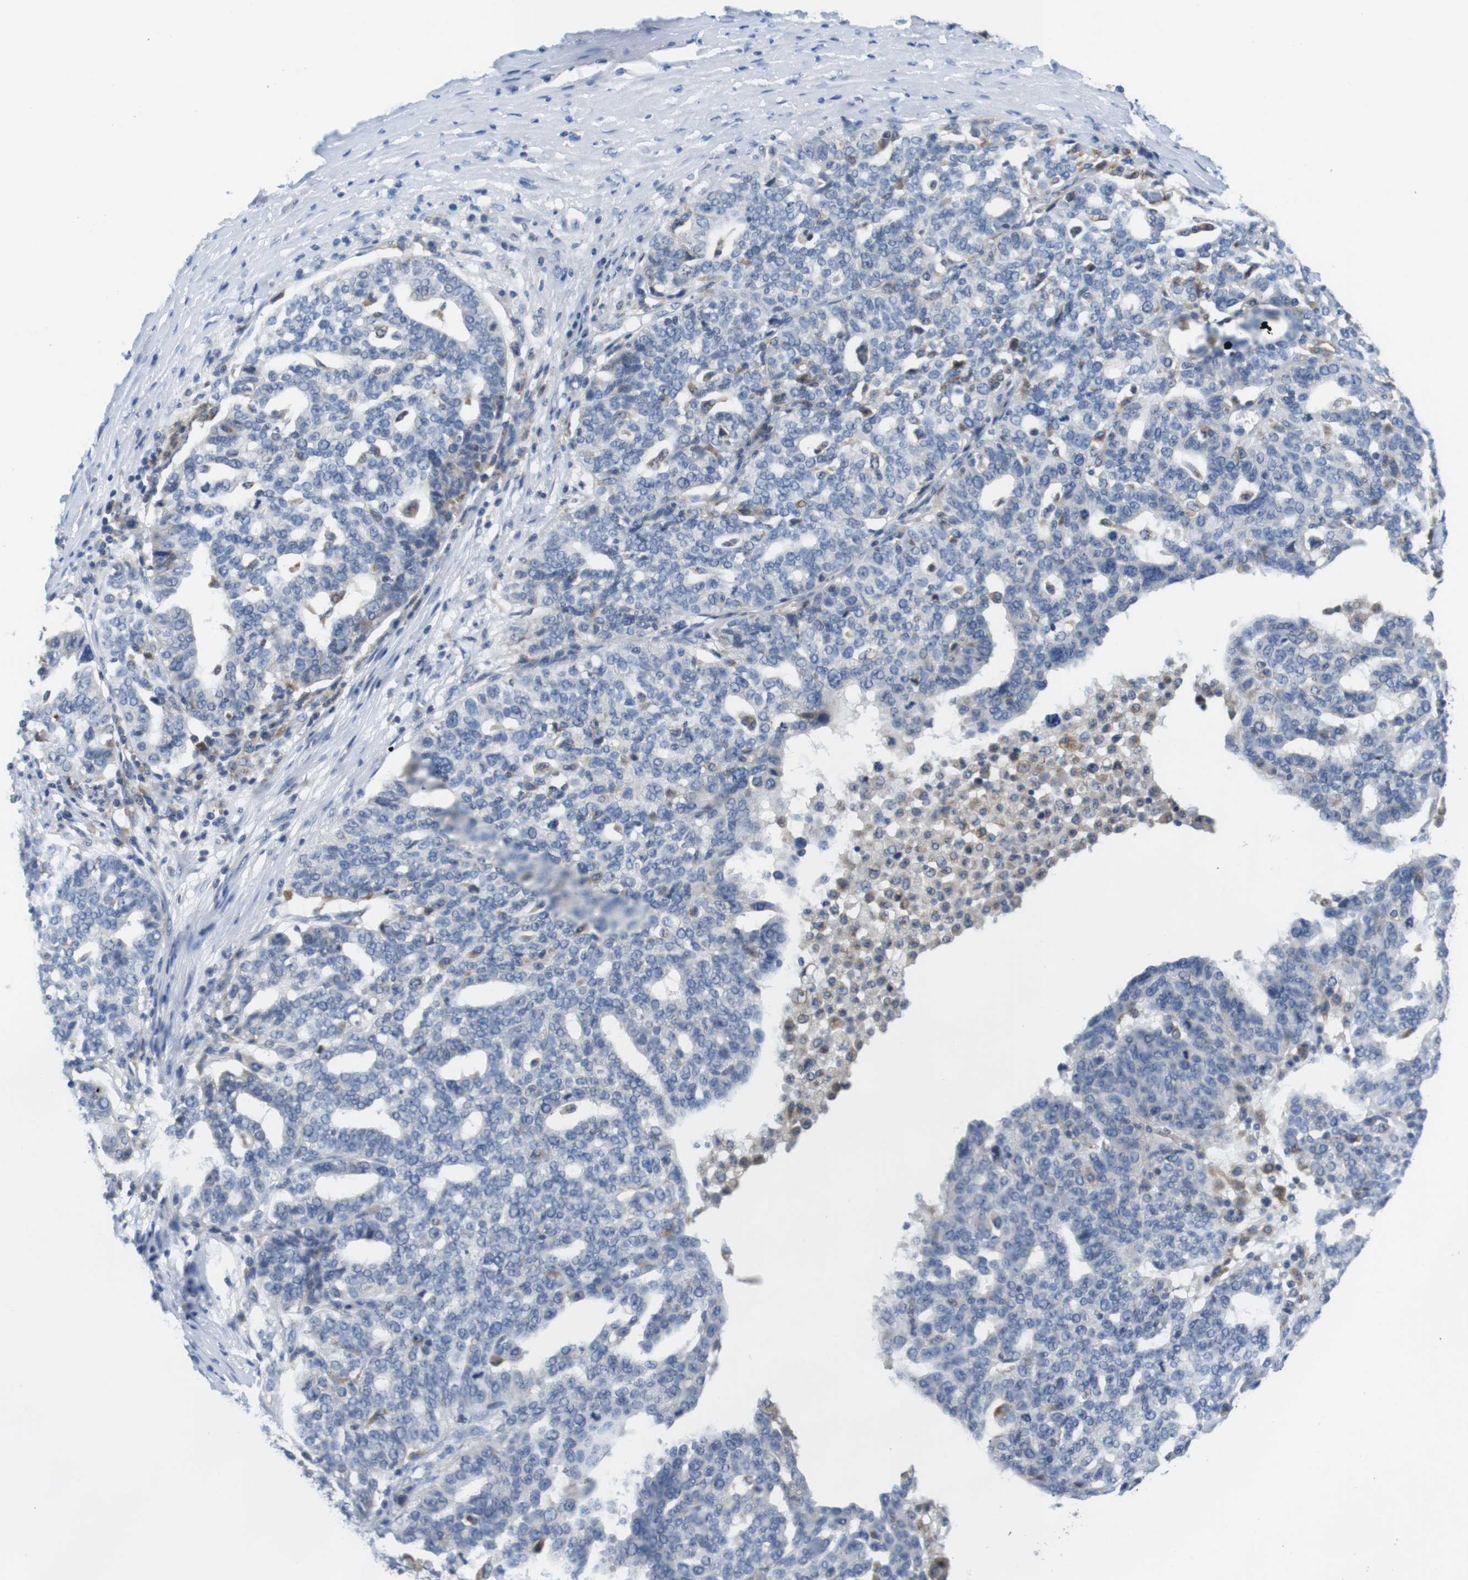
{"staining": {"intensity": "negative", "quantity": "none", "location": "none"}, "tissue": "ovarian cancer", "cell_type": "Tumor cells", "image_type": "cancer", "snomed": [{"axis": "morphology", "description": "Cystadenocarcinoma, serous, NOS"}, {"axis": "topography", "description": "Ovary"}], "caption": "Protein analysis of ovarian cancer exhibits no significant staining in tumor cells.", "gene": "CNGA2", "patient": {"sex": "female", "age": 59}}